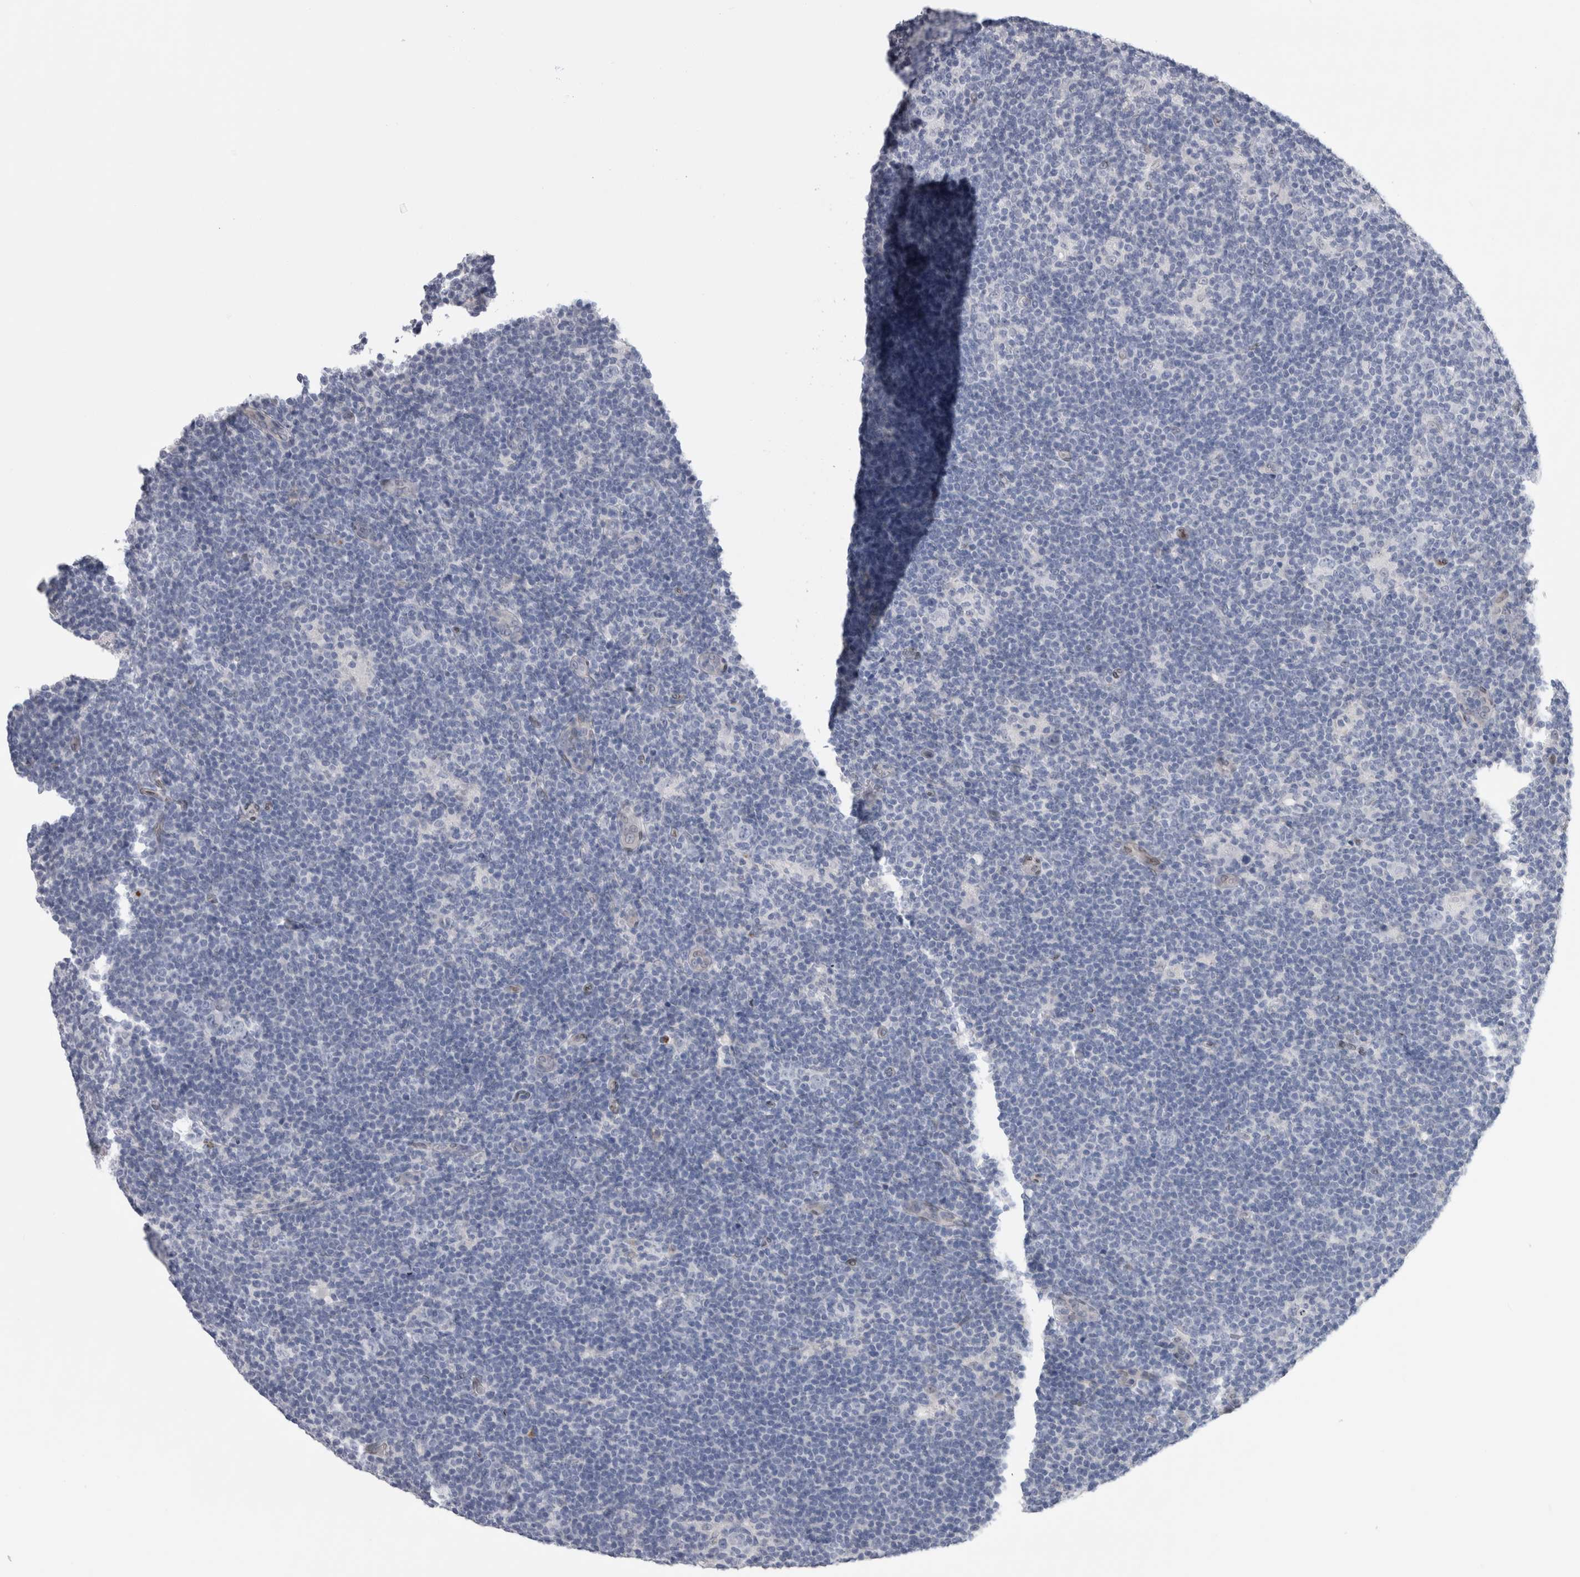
{"staining": {"intensity": "negative", "quantity": "none", "location": "none"}, "tissue": "lymphoma", "cell_type": "Tumor cells", "image_type": "cancer", "snomed": [{"axis": "morphology", "description": "Hodgkin's disease, NOS"}, {"axis": "topography", "description": "Lymph node"}], "caption": "Immunohistochemistry (IHC) image of Hodgkin's disease stained for a protein (brown), which shows no expression in tumor cells.", "gene": "DMTN", "patient": {"sex": "female", "age": 57}}